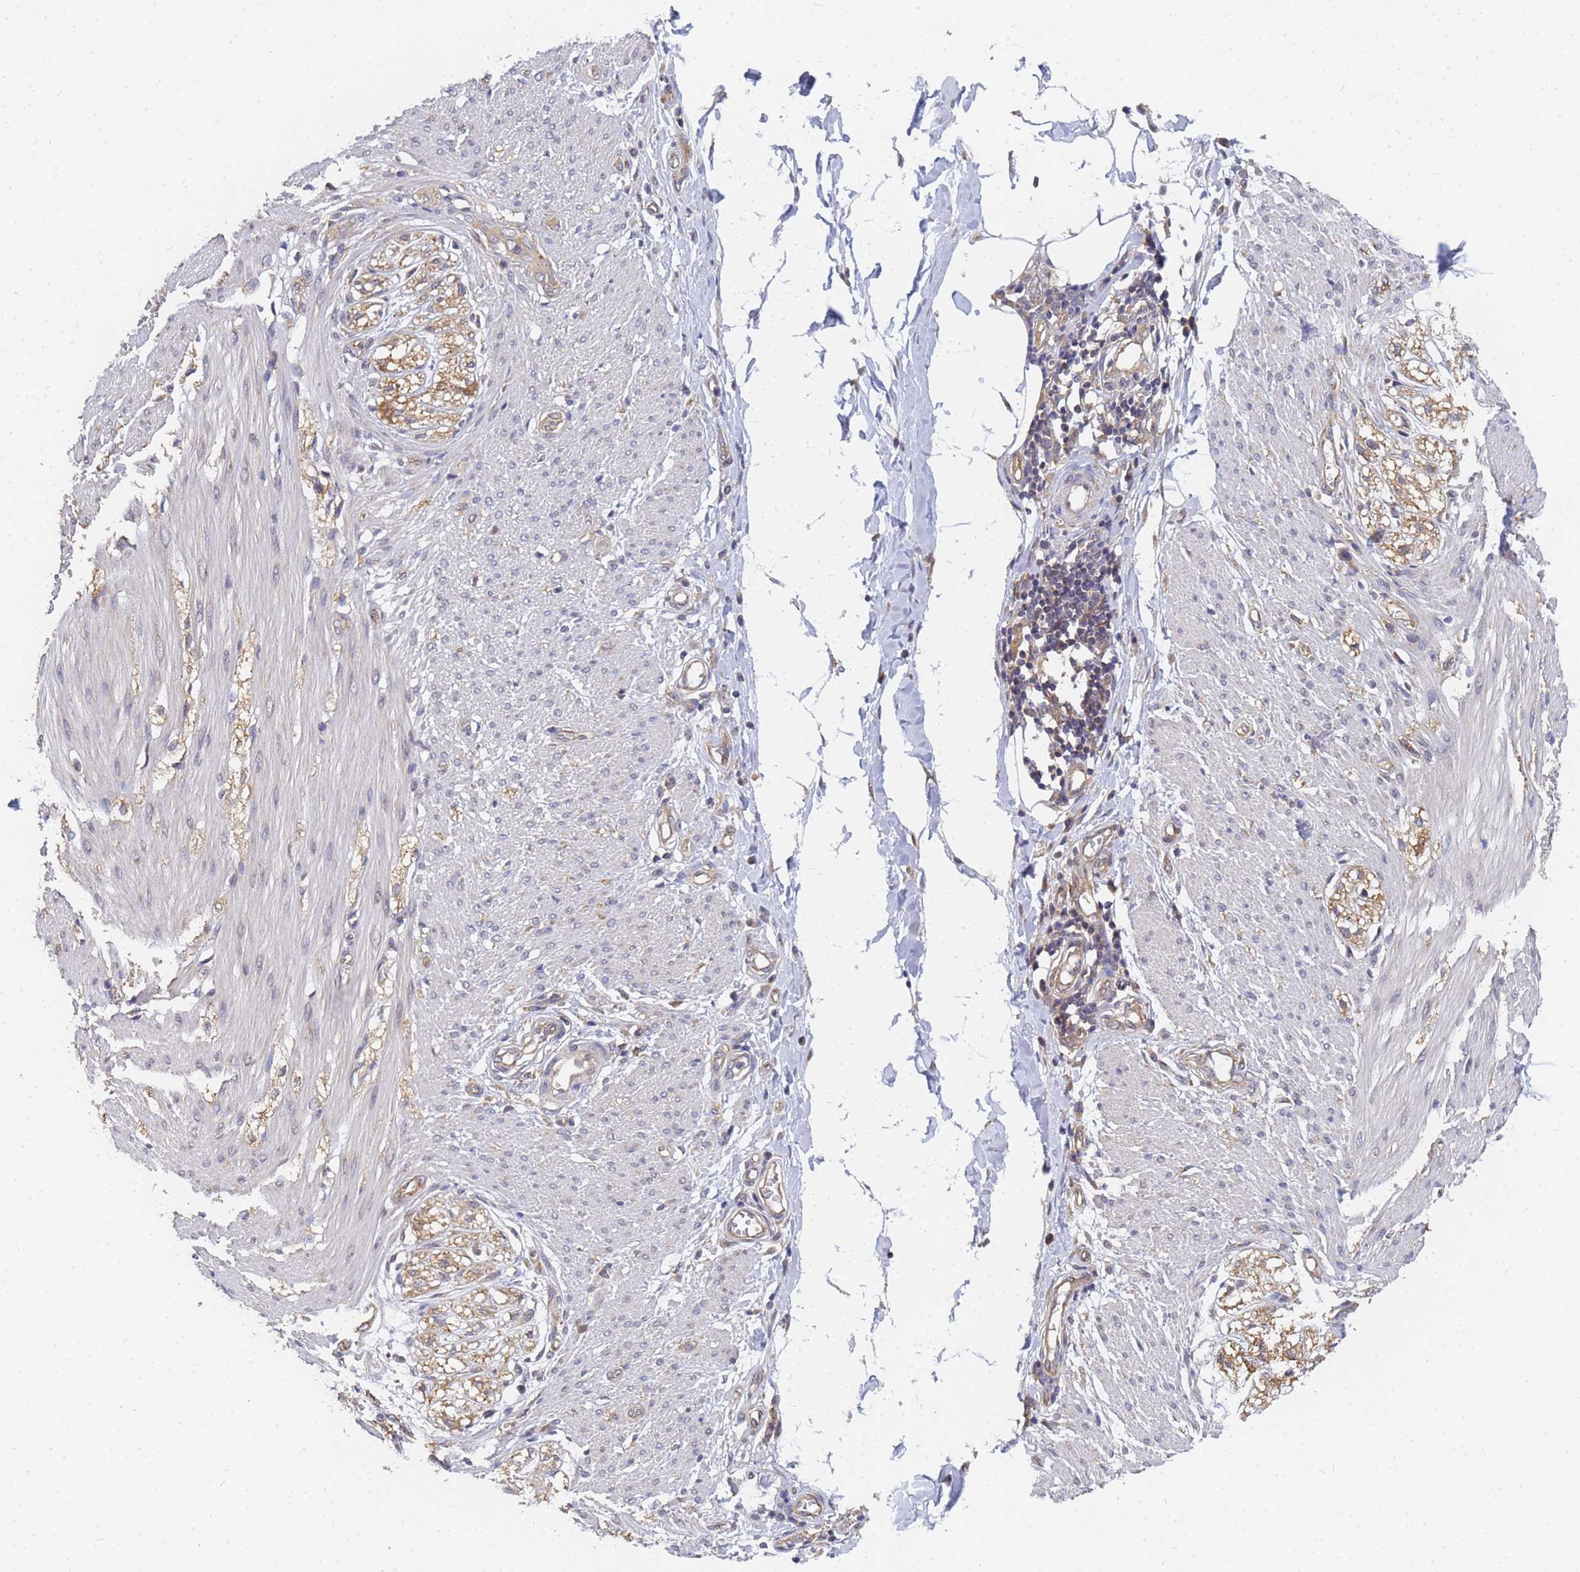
{"staining": {"intensity": "negative", "quantity": "none", "location": "none"}, "tissue": "smooth muscle", "cell_type": "Smooth muscle cells", "image_type": "normal", "snomed": [{"axis": "morphology", "description": "Normal tissue, NOS"}, {"axis": "morphology", "description": "Adenocarcinoma, NOS"}, {"axis": "topography", "description": "Colon"}, {"axis": "topography", "description": "Peripheral nerve tissue"}], "caption": "Immunohistochemical staining of benign smooth muscle displays no significant positivity in smooth muscle cells. Brightfield microscopy of immunohistochemistry (IHC) stained with DAB (brown) and hematoxylin (blue), captured at high magnification.", "gene": "ALS2CL", "patient": {"sex": "male", "age": 14}}